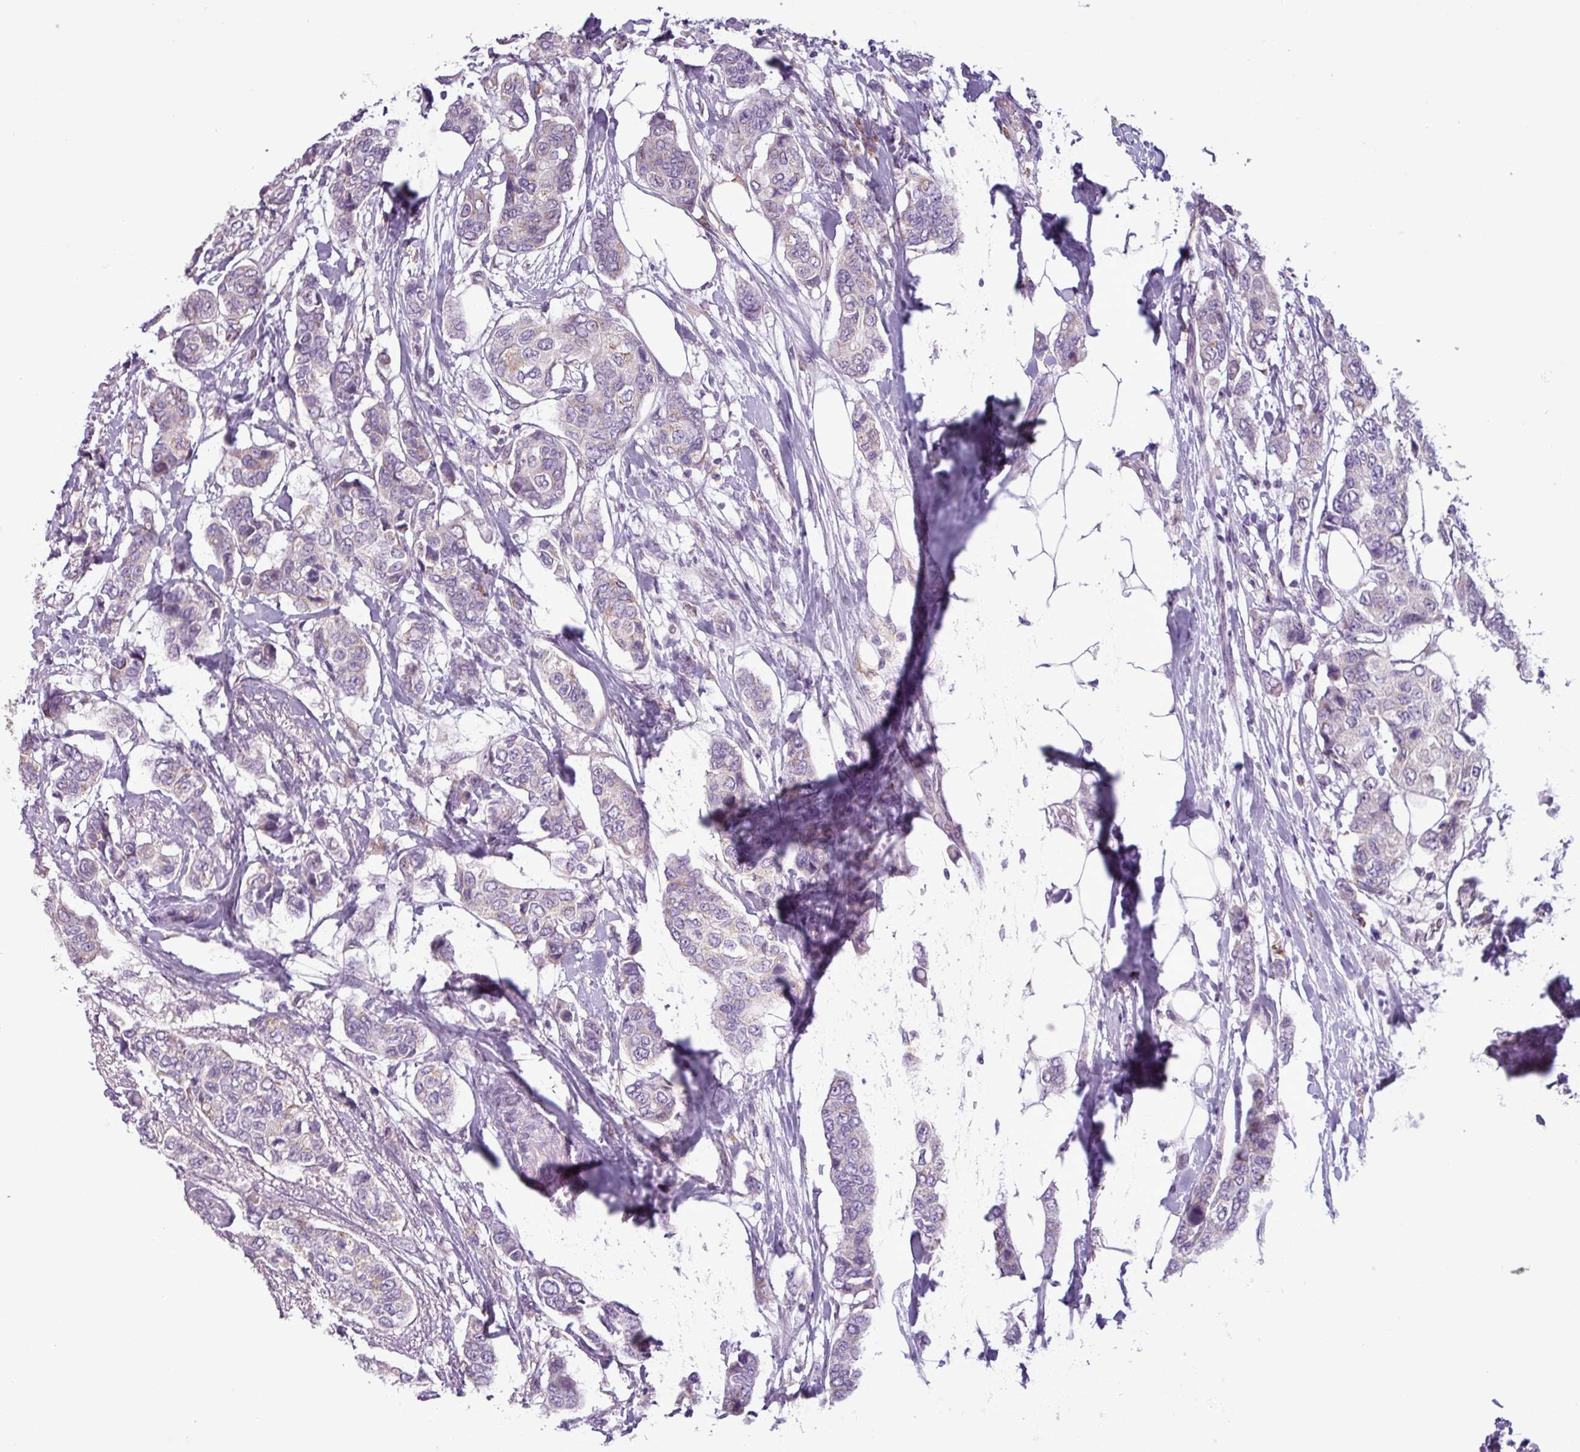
{"staining": {"intensity": "negative", "quantity": "none", "location": "none"}, "tissue": "breast cancer", "cell_type": "Tumor cells", "image_type": "cancer", "snomed": [{"axis": "morphology", "description": "Lobular carcinoma"}, {"axis": "topography", "description": "Breast"}], "caption": "Immunohistochemical staining of breast lobular carcinoma displays no significant expression in tumor cells.", "gene": "C9orf24", "patient": {"sex": "female", "age": 51}}